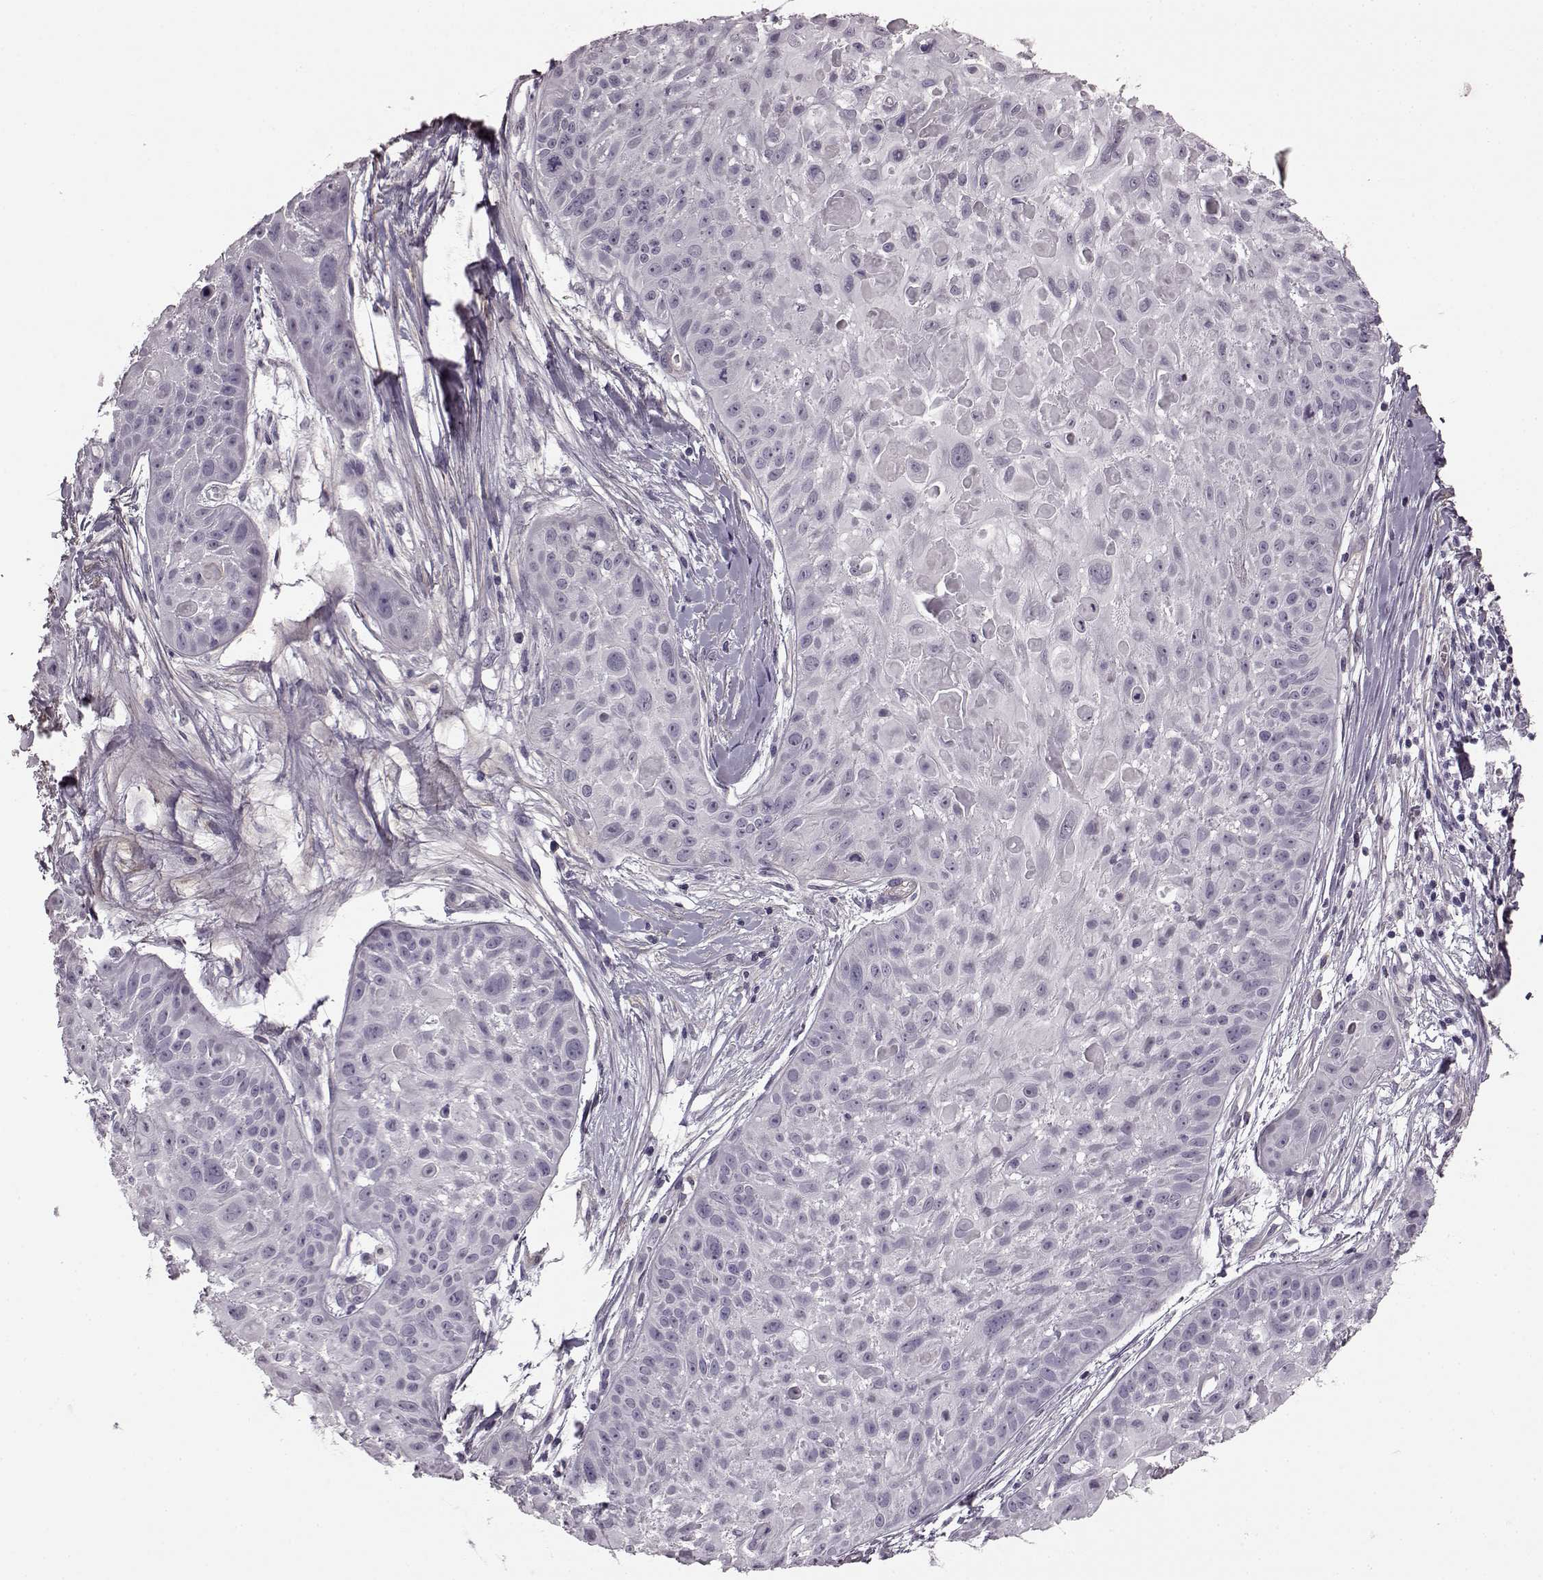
{"staining": {"intensity": "negative", "quantity": "none", "location": "none"}, "tissue": "skin cancer", "cell_type": "Tumor cells", "image_type": "cancer", "snomed": [{"axis": "morphology", "description": "Squamous cell carcinoma, NOS"}, {"axis": "topography", "description": "Skin"}, {"axis": "topography", "description": "Anal"}], "caption": "Photomicrograph shows no significant protein staining in tumor cells of skin cancer. Brightfield microscopy of immunohistochemistry stained with DAB (3,3'-diaminobenzidine) (brown) and hematoxylin (blue), captured at high magnification.", "gene": "SLCO3A1", "patient": {"sex": "female", "age": 75}}